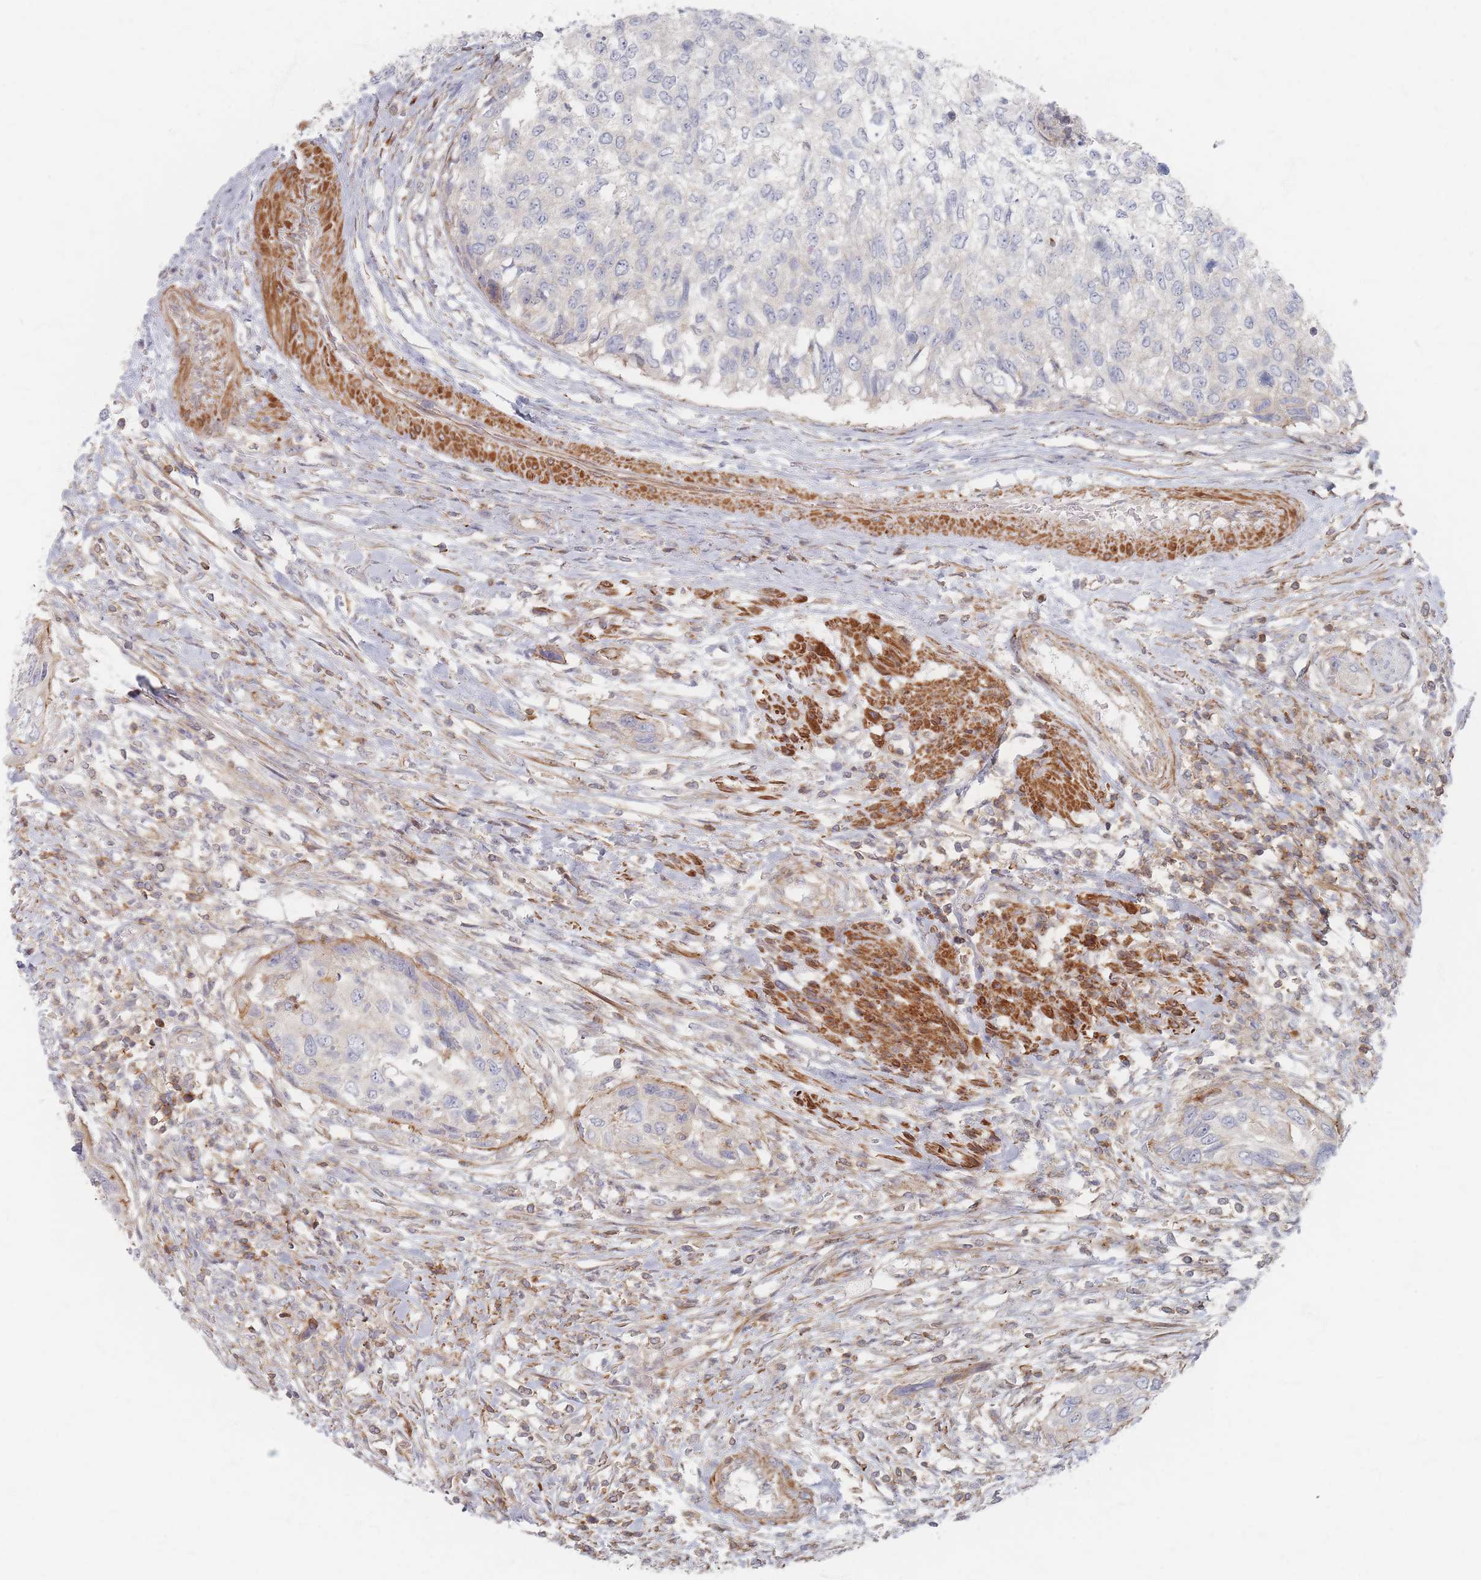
{"staining": {"intensity": "negative", "quantity": "none", "location": "none"}, "tissue": "urothelial cancer", "cell_type": "Tumor cells", "image_type": "cancer", "snomed": [{"axis": "morphology", "description": "Urothelial carcinoma, High grade"}, {"axis": "topography", "description": "Urinary bladder"}], "caption": "Immunohistochemistry photomicrograph of neoplastic tissue: human urothelial cancer stained with DAB (3,3'-diaminobenzidine) reveals no significant protein positivity in tumor cells.", "gene": "ZNF852", "patient": {"sex": "female", "age": 60}}